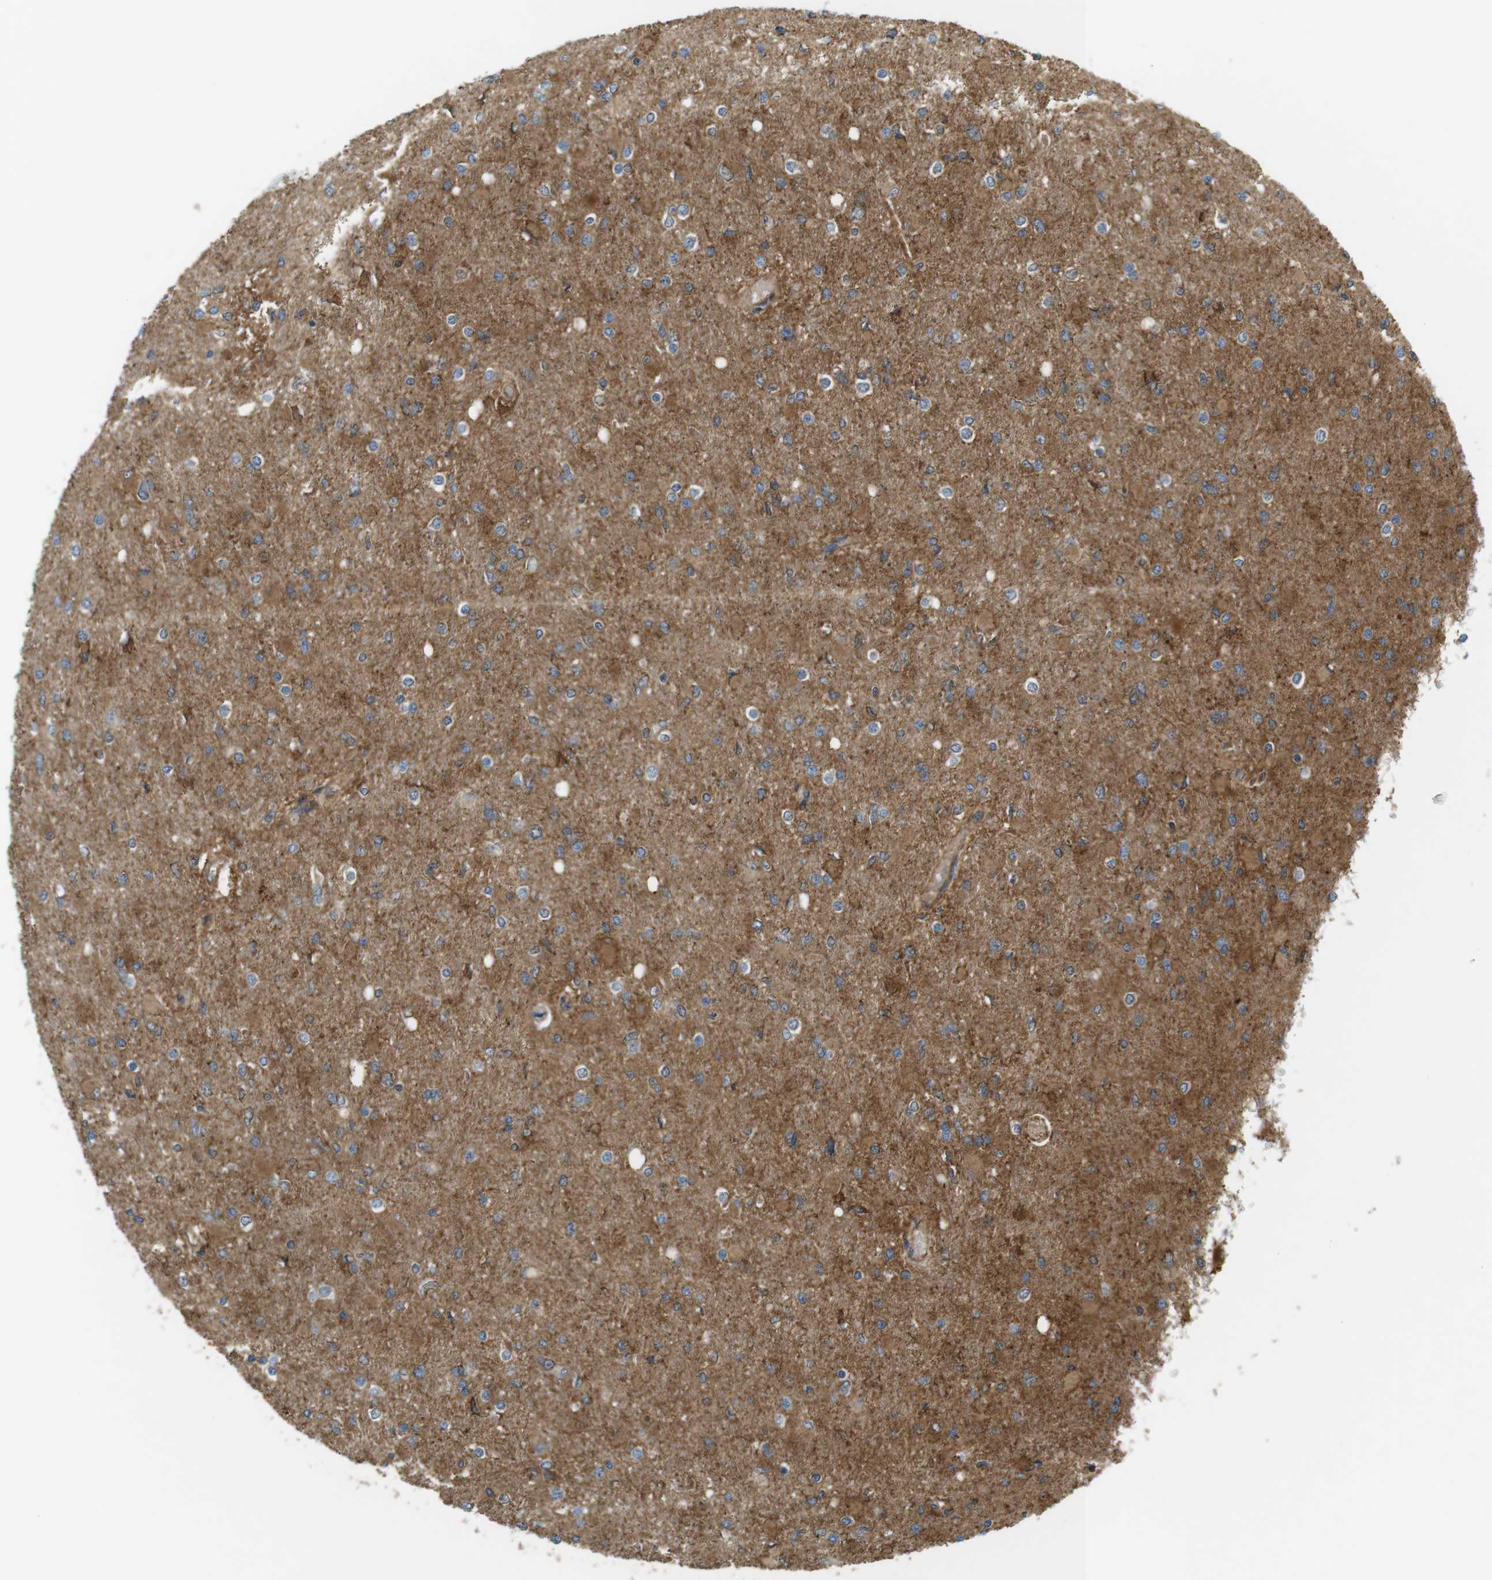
{"staining": {"intensity": "weak", "quantity": "25%-75%", "location": "cytoplasmic/membranous"}, "tissue": "glioma", "cell_type": "Tumor cells", "image_type": "cancer", "snomed": [{"axis": "morphology", "description": "Glioma, malignant, High grade"}, {"axis": "topography", "description": "Cerebral cortex"}], "caption": "Protein staining by immunohistochemistry exhibits weak cytoplasmic/membranous expression in about 25%-75% of tumor cells in glioma.", "gene": "DDAH2", "patient": {"sex": "female", "age": 36}}